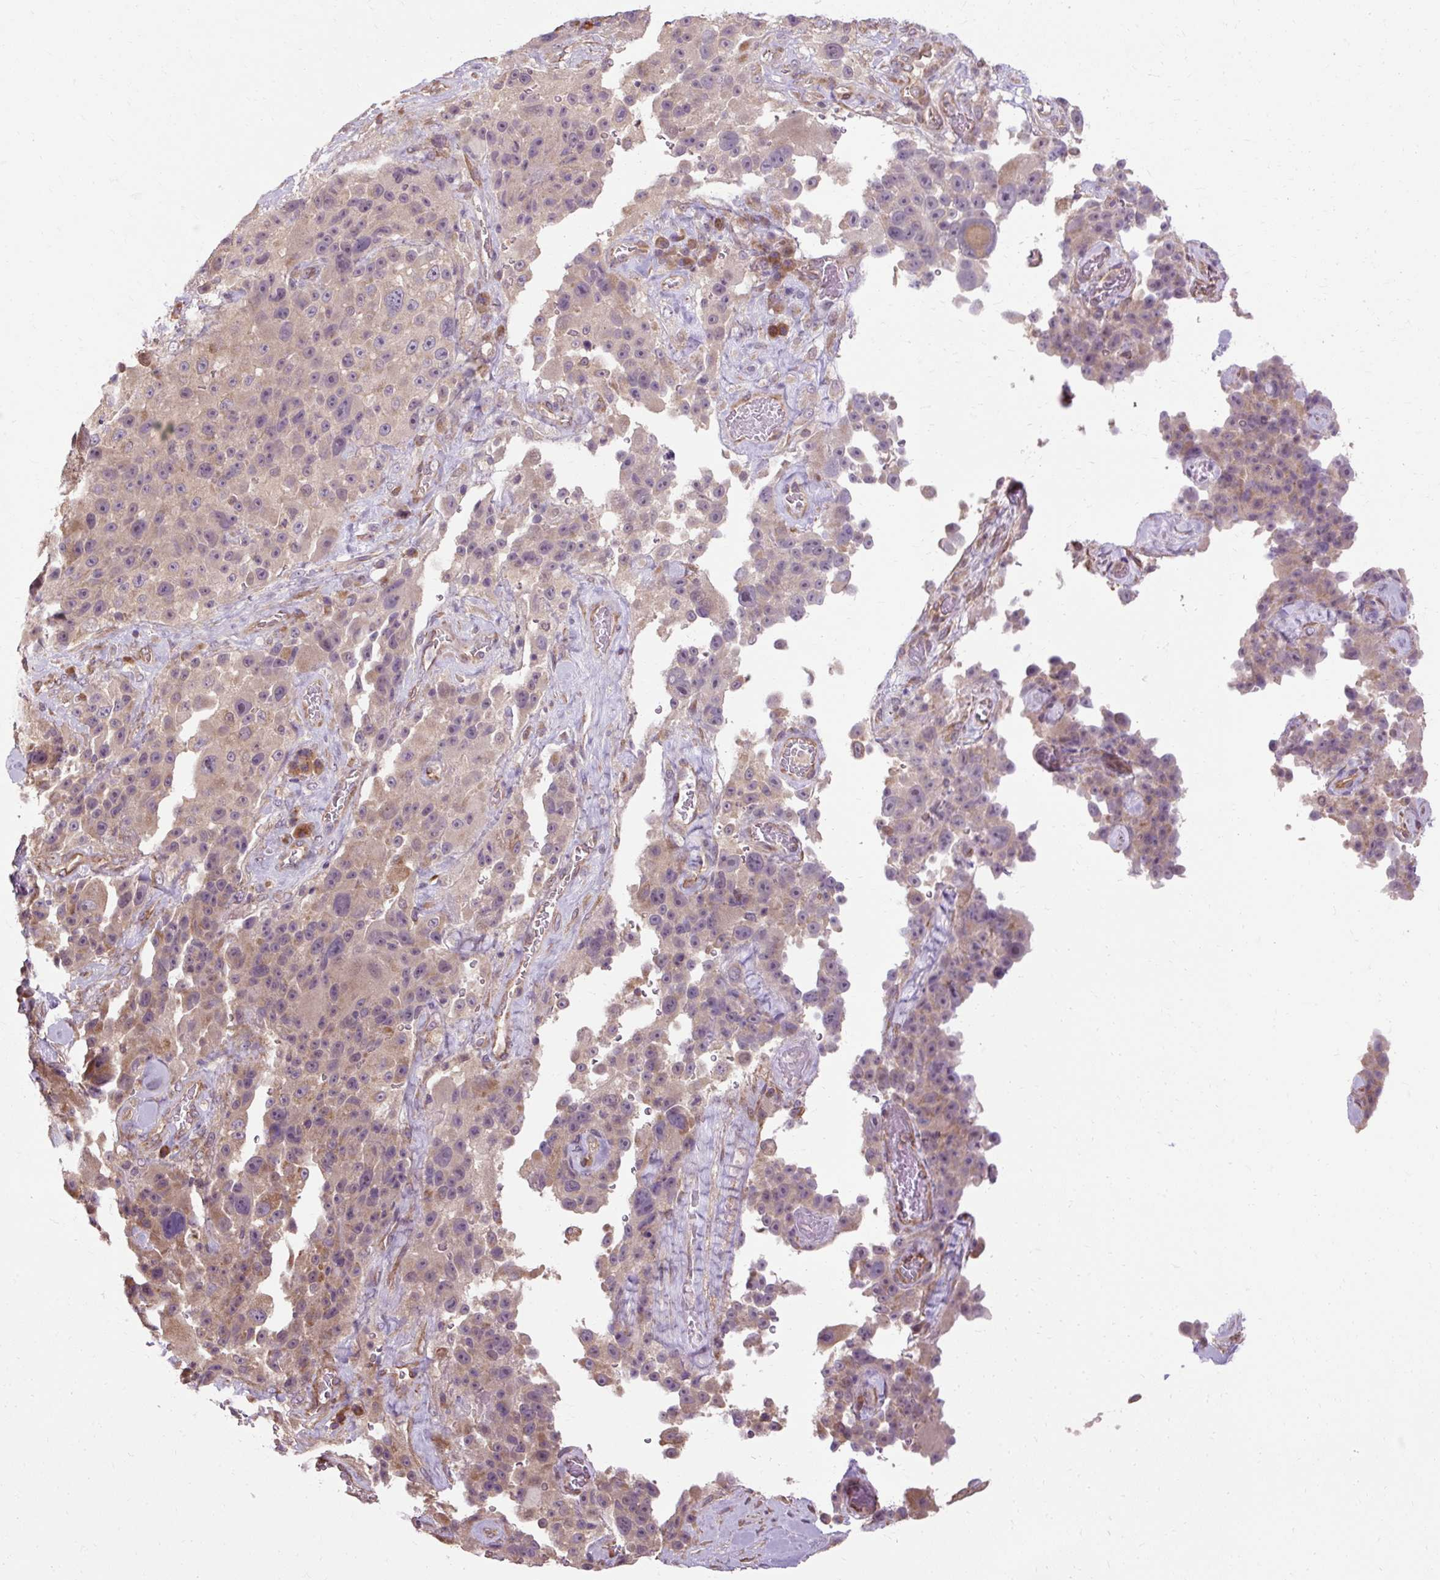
{"staining": {"intensity": "weak", "quantity": ">75%", "location": "cytoplasmic/membranous"}, "tissue": "melanoma", "cell_type": "Tumor cells", "image_type": "cancer", "snomed": [{"axis": "morphology", "description": "Malignant melanoma, Metastatic site"}, {"axis": "topography", "description": "Lymph node"}], "caption": "About >75% of tumor cells in human melanoma demonstrate weak cytoplasmic/membranous protein staining as visualized by brown immunohistochemical staining.", "gene": "FLRT1", "patient": {"sex": "male", "age": 62}}